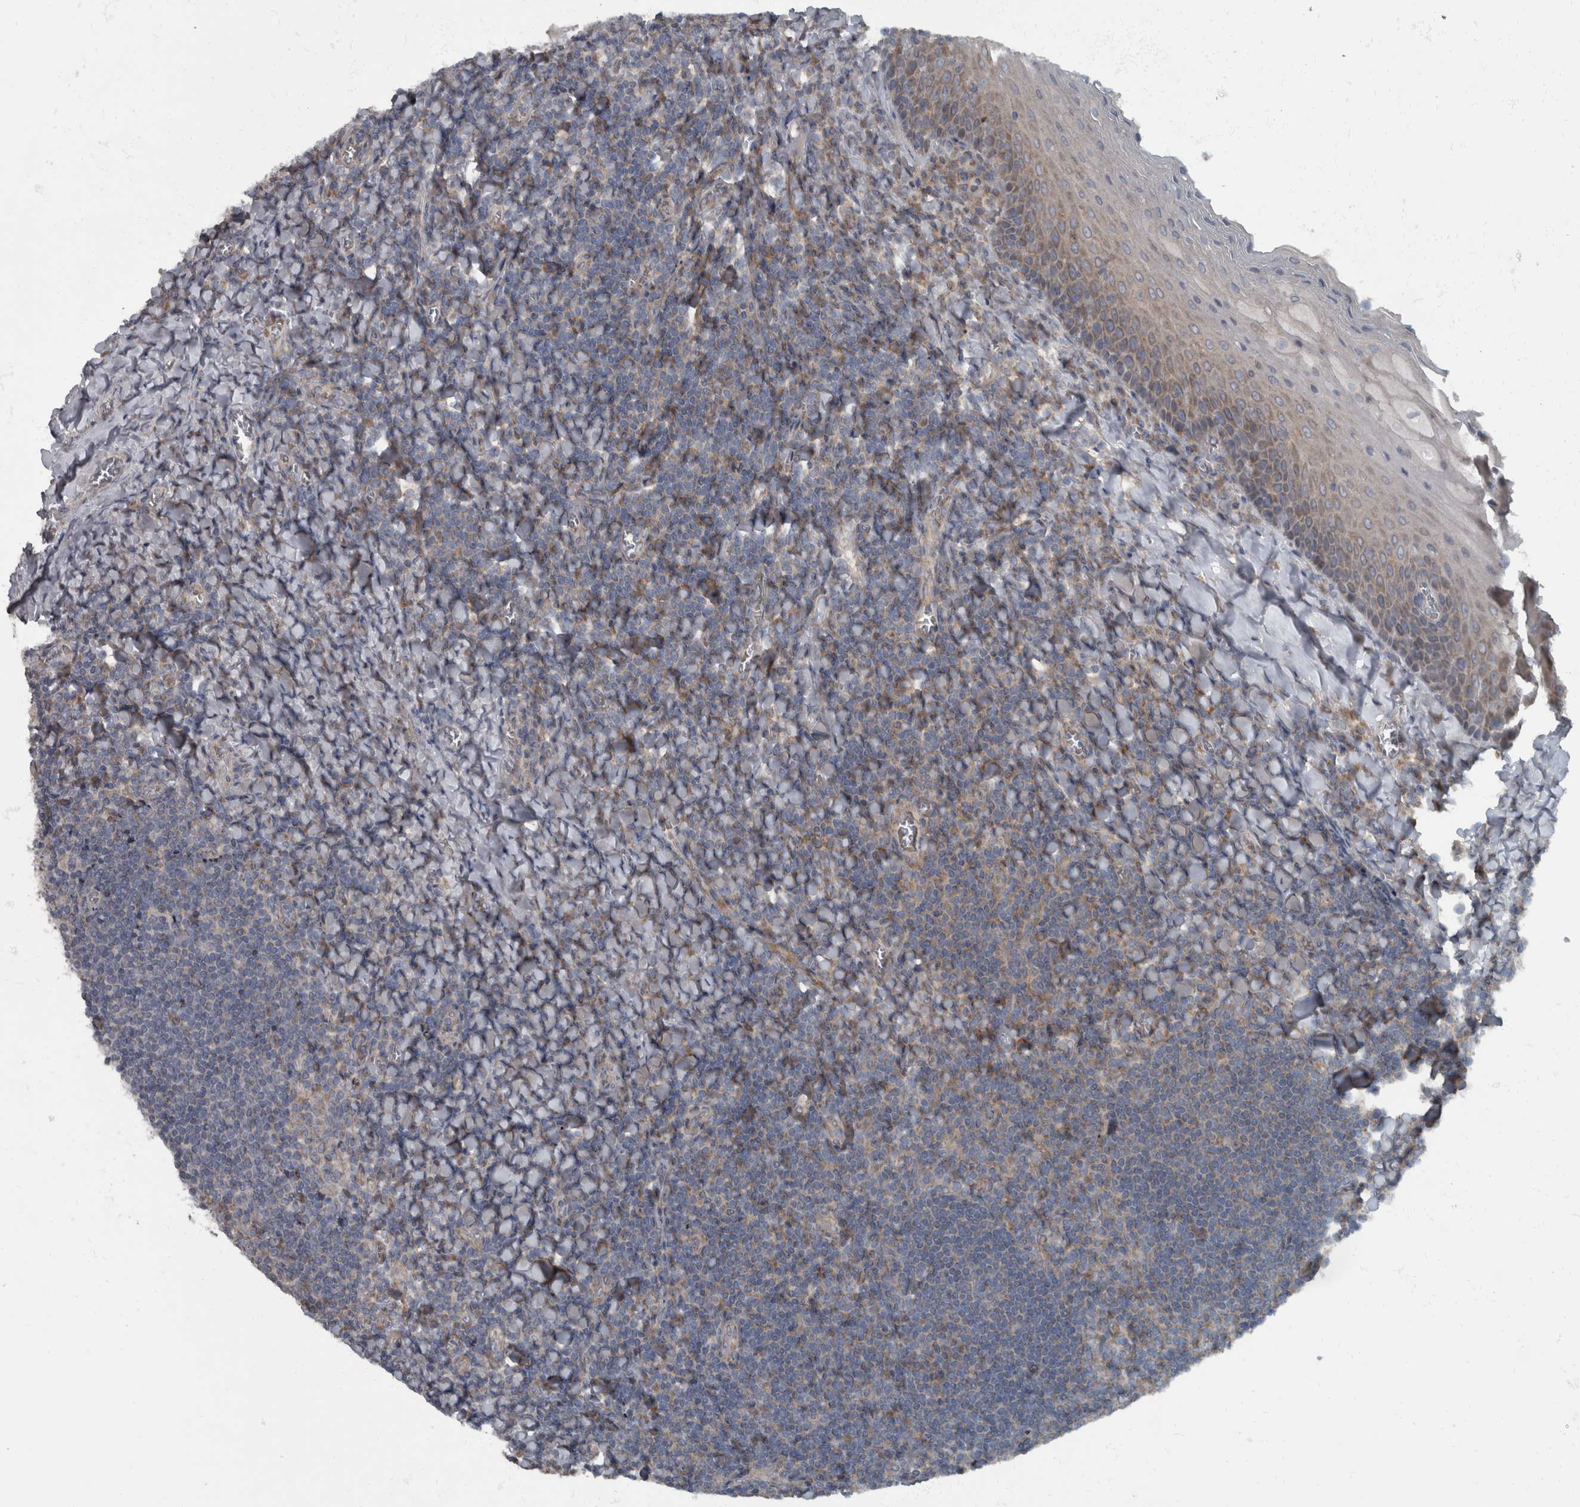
{"staining": {"intensity": "moderate", "quantity": "25%-75%", "location": "cytoplasmic/membranous"}, "tissue": "tonsil", "cell_type": "Germinal center cells", "image_type": "normal", "snomed": [{"axis": "morphology", "description": "Normal tissue, NOS"}, {"axis": "topography", "description": "Tonsil"}], "caption": "Tonsil stained for a protein (brown) reveals moderate cytoplasmic/membranous positive positivity in approximately 25%-75% of germinal center cells.", "gene": "RABGGTB", "patient": {"sex": "male", "age": 27}}